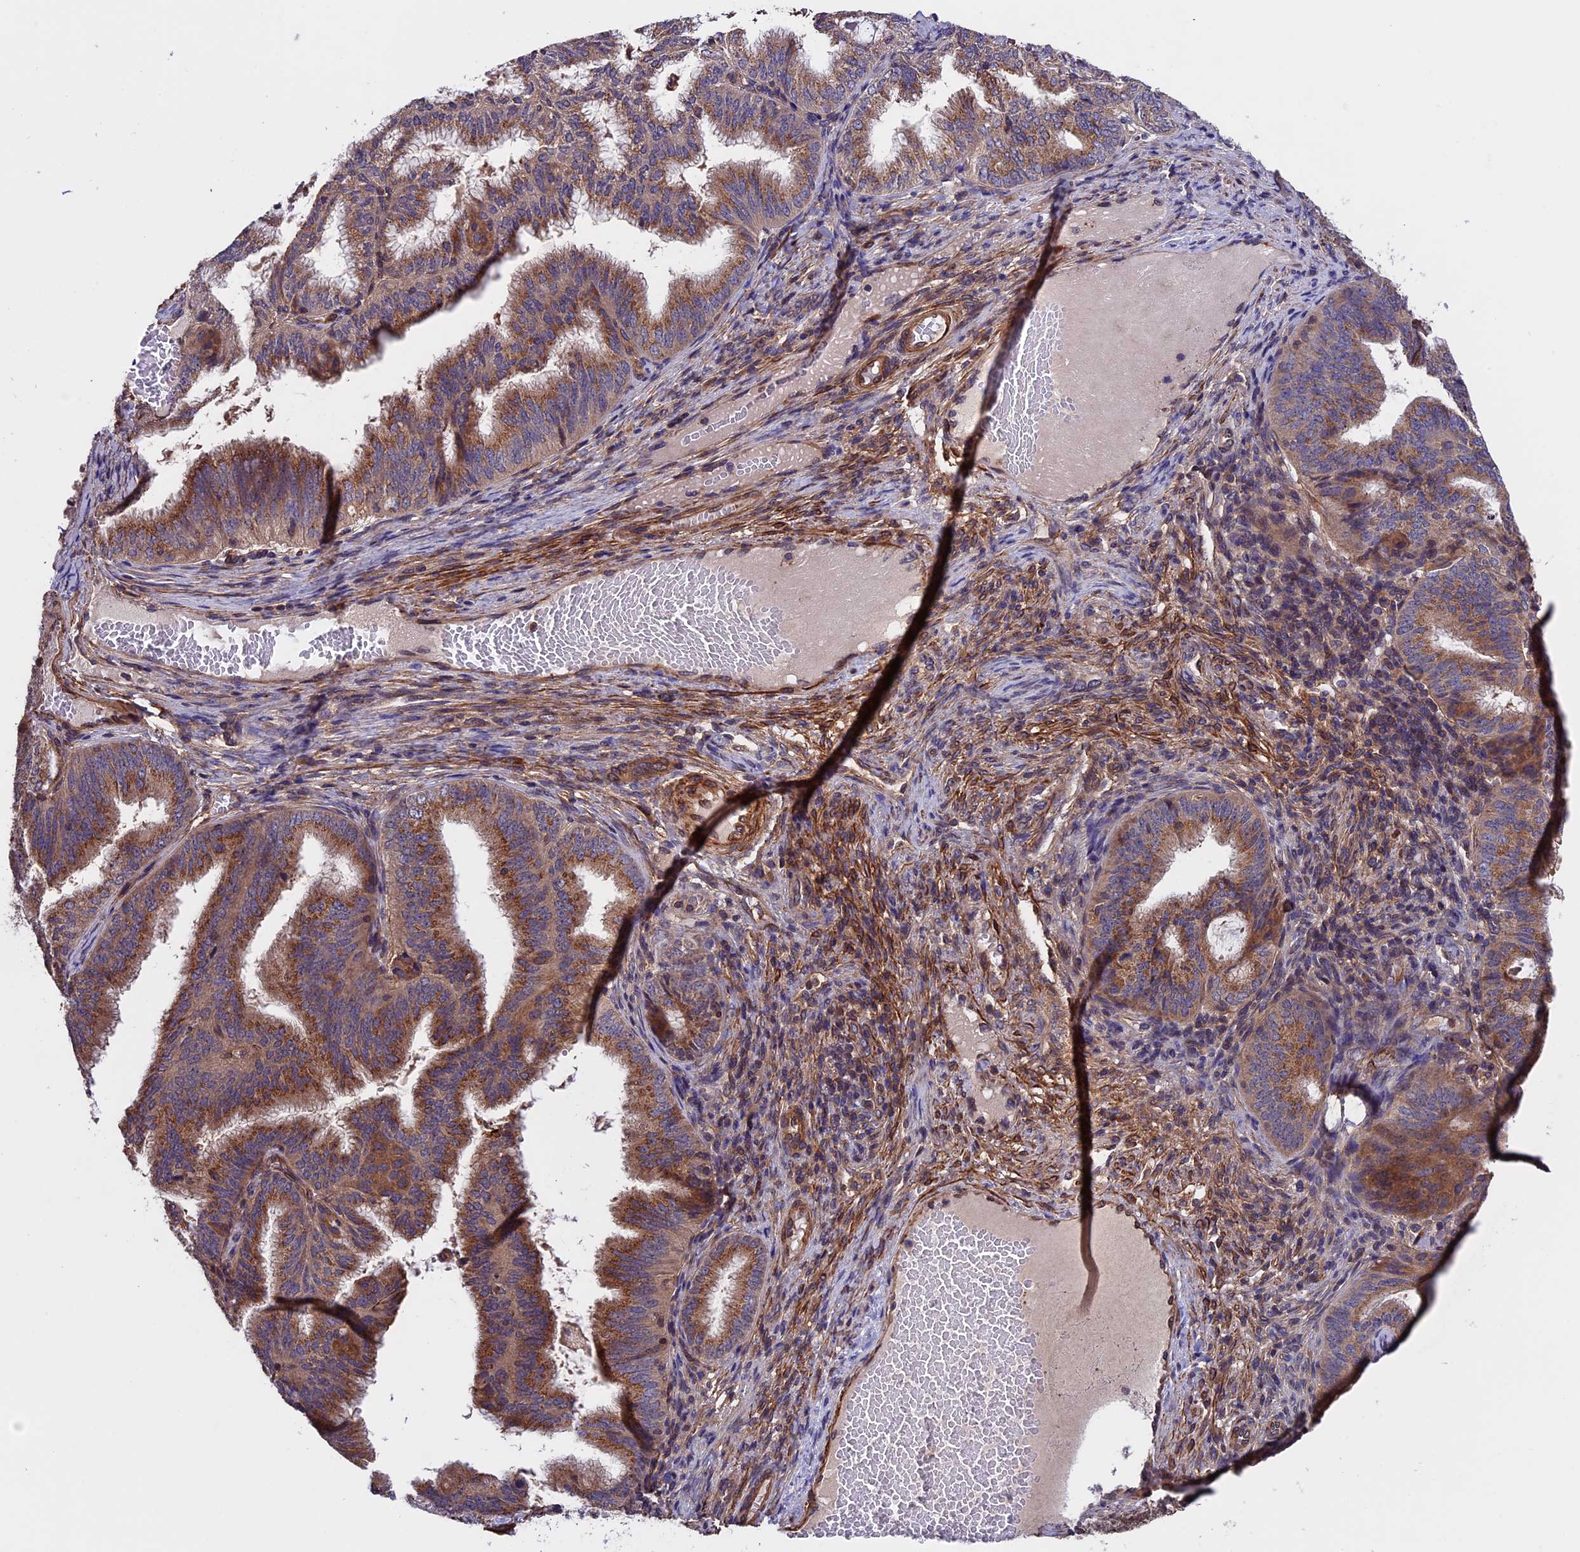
{"staining": {"intensity": "moderate", "quantity": "25%-75%", "location": "cytoplasmic/membranous"}, "tissue": "endometrial cancer", "cell_type": "Tumor cells", "image_type": "cancer", "snomed": [{"axis": "morphology", "description": "Adenocarcinoma, NOS"}, {"axis": "topography", "description": "Endometrium"}], "caption": "There is medium levels of moderate cytoplasmic/membranous expression in tumor cells of endometrial cancer (adenocarcinoma), as demonstrated by immunohistochemical staining (brown color).", "gene": "SLC9A5", "patient": {"sex": "female", "age": 49}}